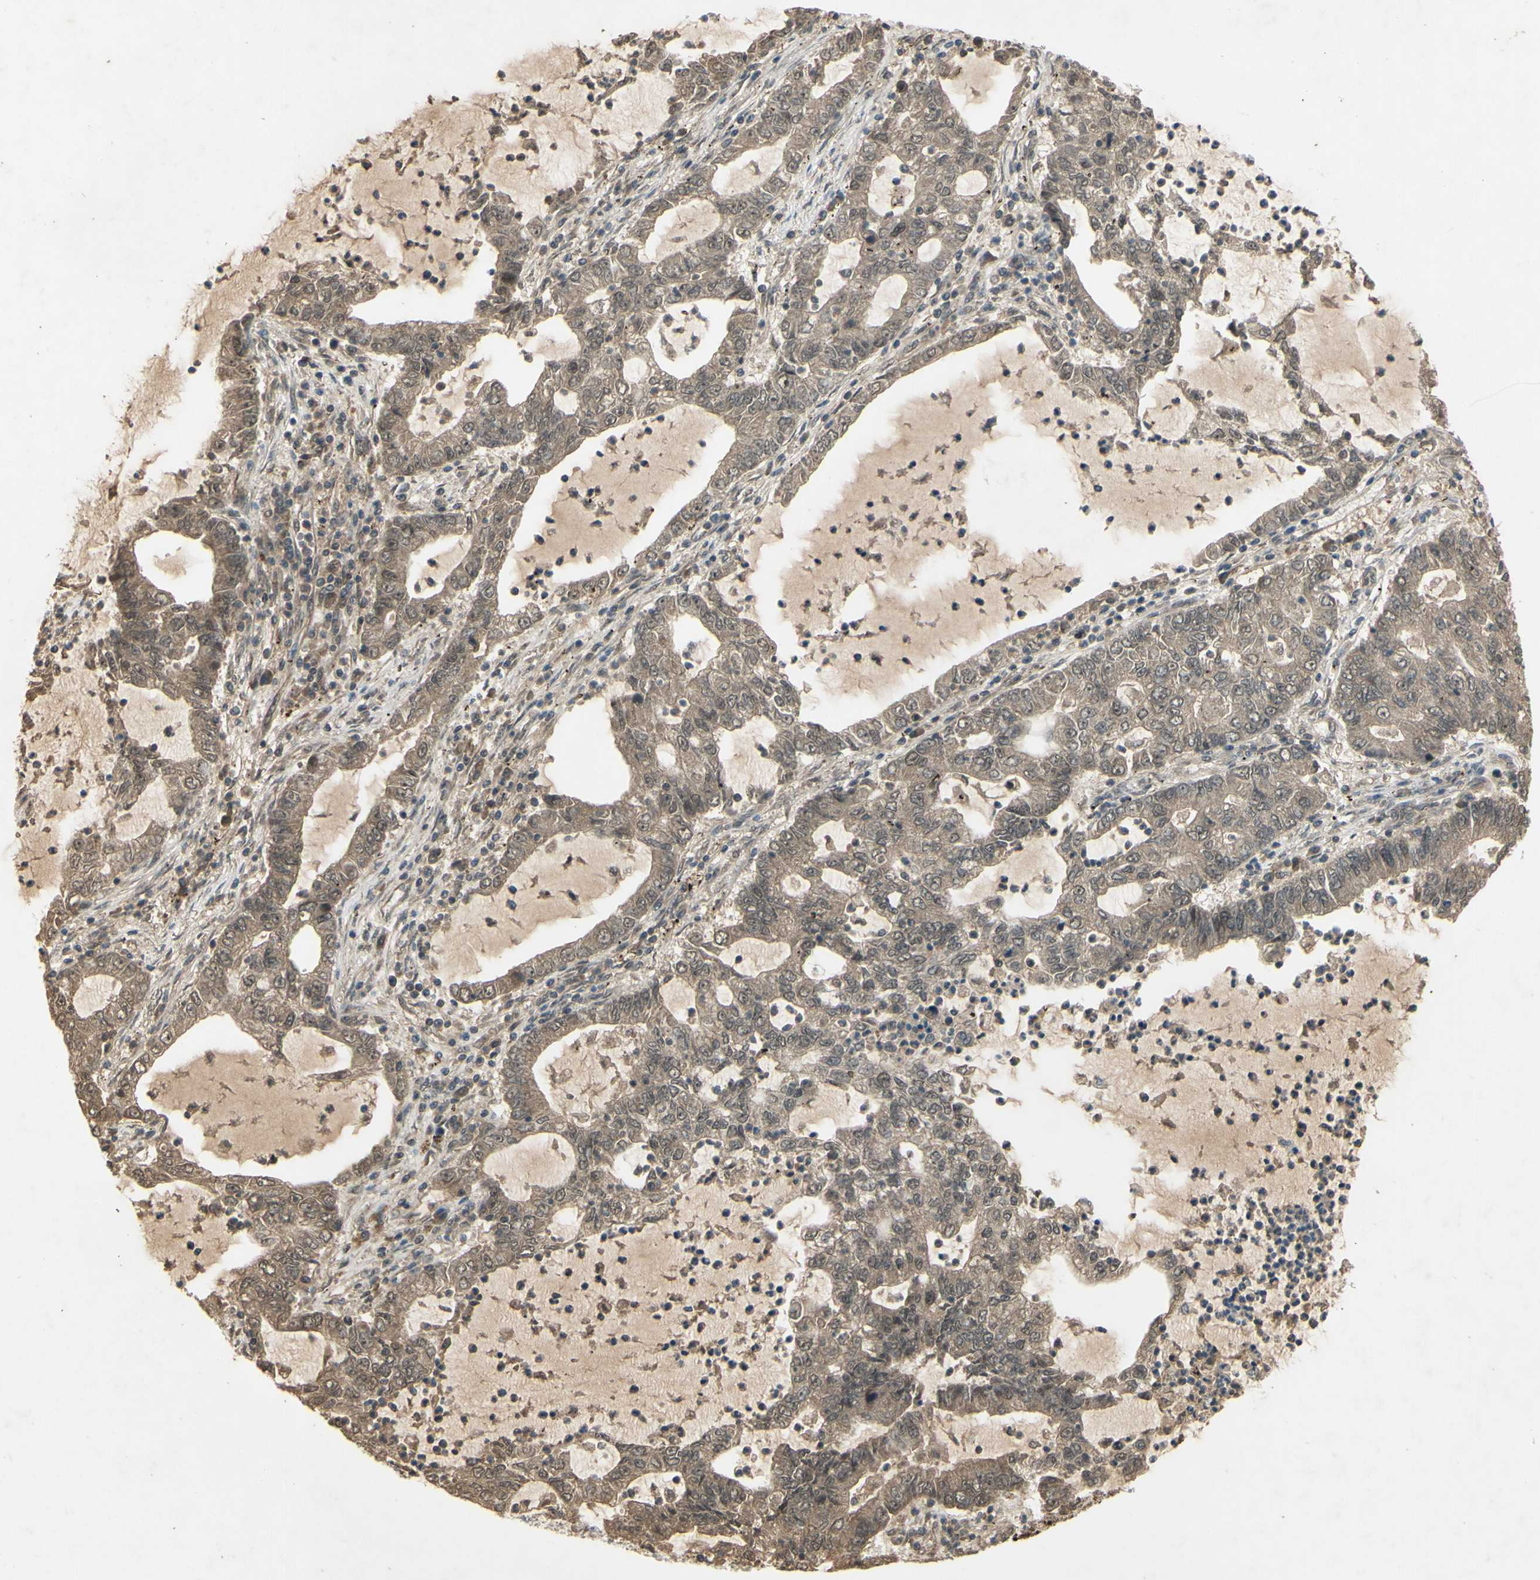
{"staining": {"intensity": "negative", "quantity": "none", "location": "none"}, "tissue": "lung cancer", "cell_type": "Tumor cells", "image_type": "cancer", "snomed": [{"axis": "morphology", "description": "Adenocarcinoma, NOS"}, {"axis": "topography", "description": "Lung"}], "caption": "This is an IHC photomicrograph of lung cancer. There is no expression in tumor cells.", "gene": "RAD18", "patient": {"sex": "female", "age": 51}}